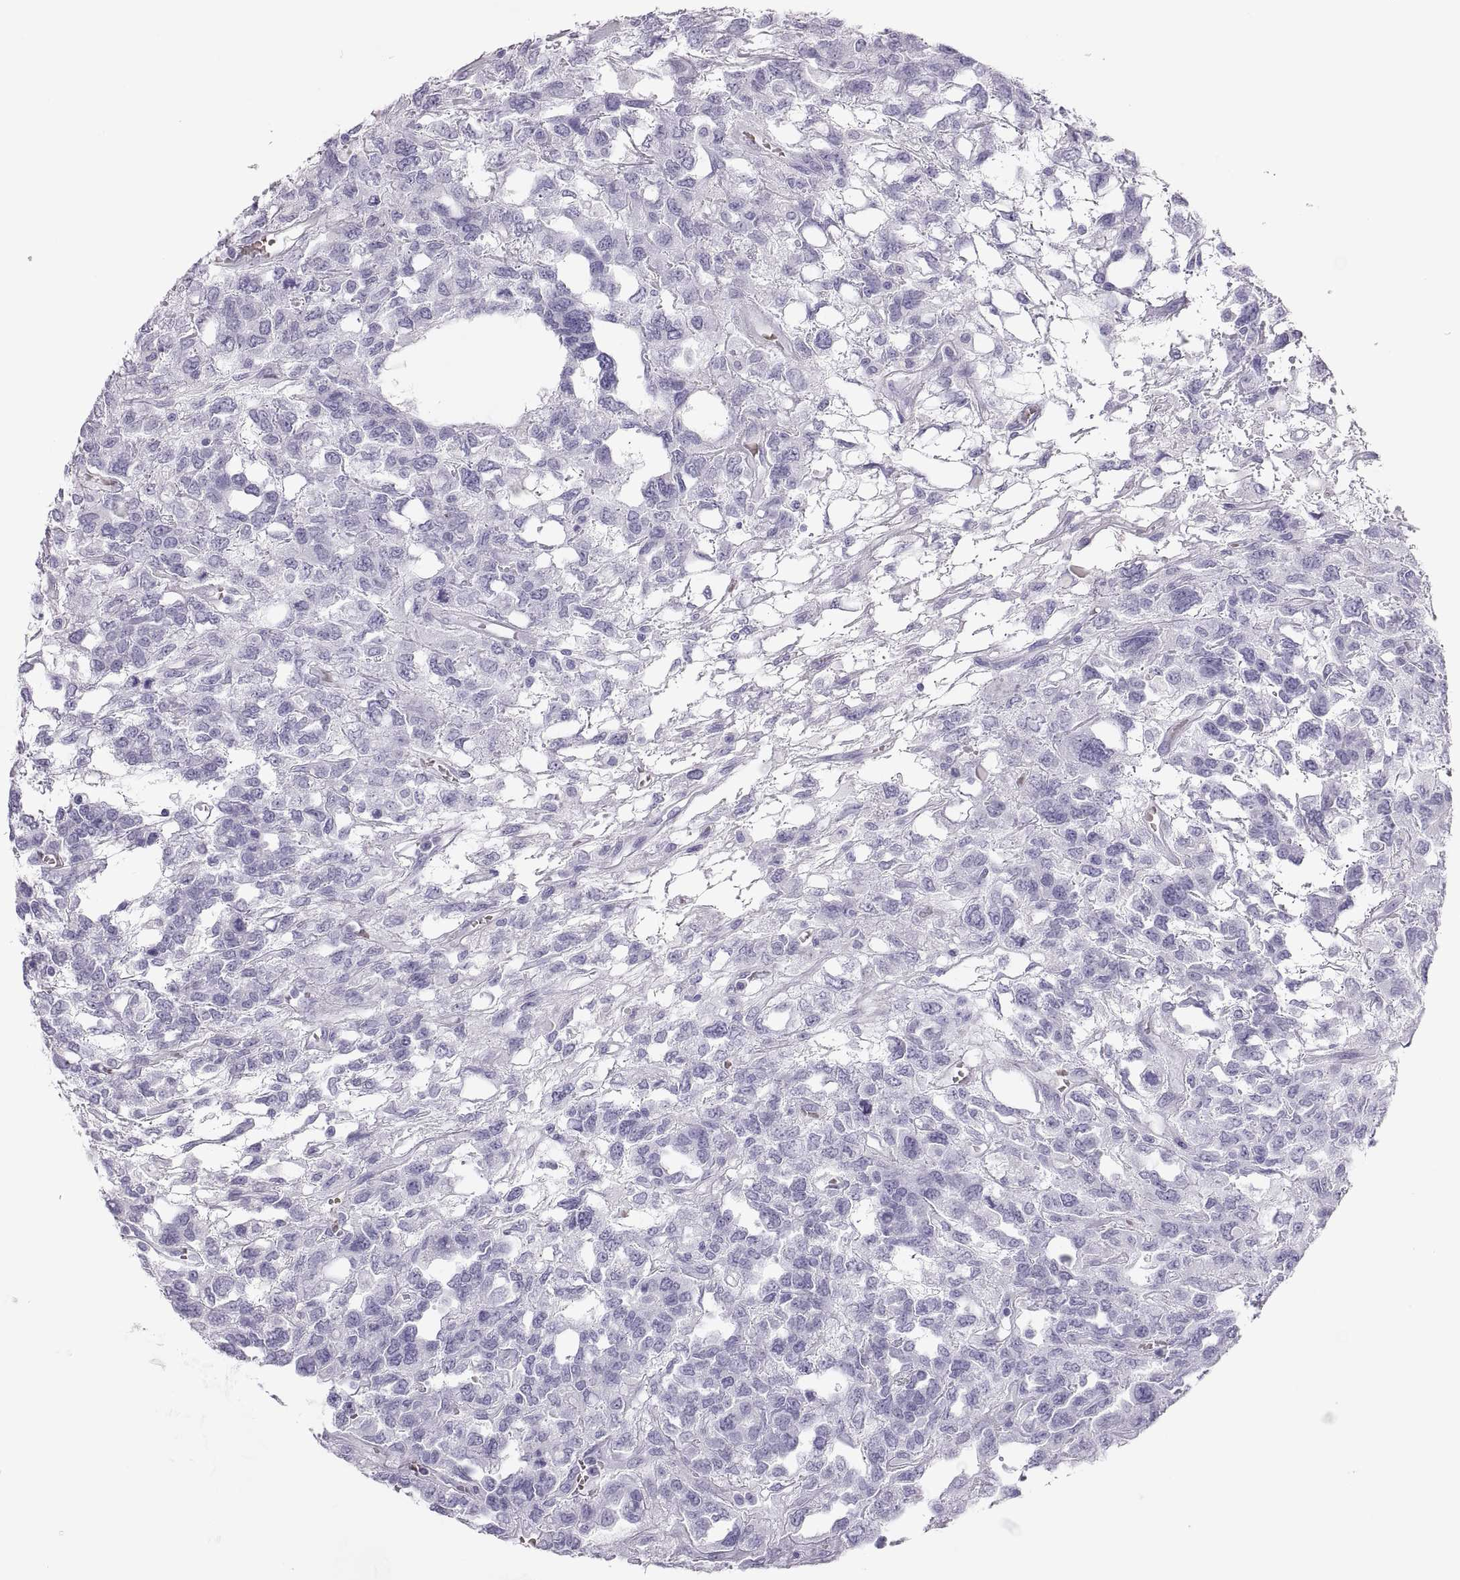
{"staining": {"intensity": "negative", "quantity": "none", "location": "none"}, "tissue": "testis cancer", "cell_type": "Tumor cells", "image_type": "cancer", "snomed": [{"axis": "morphology", "description": "Seminoma, NOS"}, {"axis": "topography", "description": "Testis"}], "caption": "Tumor cells show no significant protein expression in testis cancer. (Immunohistochemistry, brightfield microscopy, high magnification).", "gene": "SEMG1", "patient": {"sex": "male", "age": 52}}